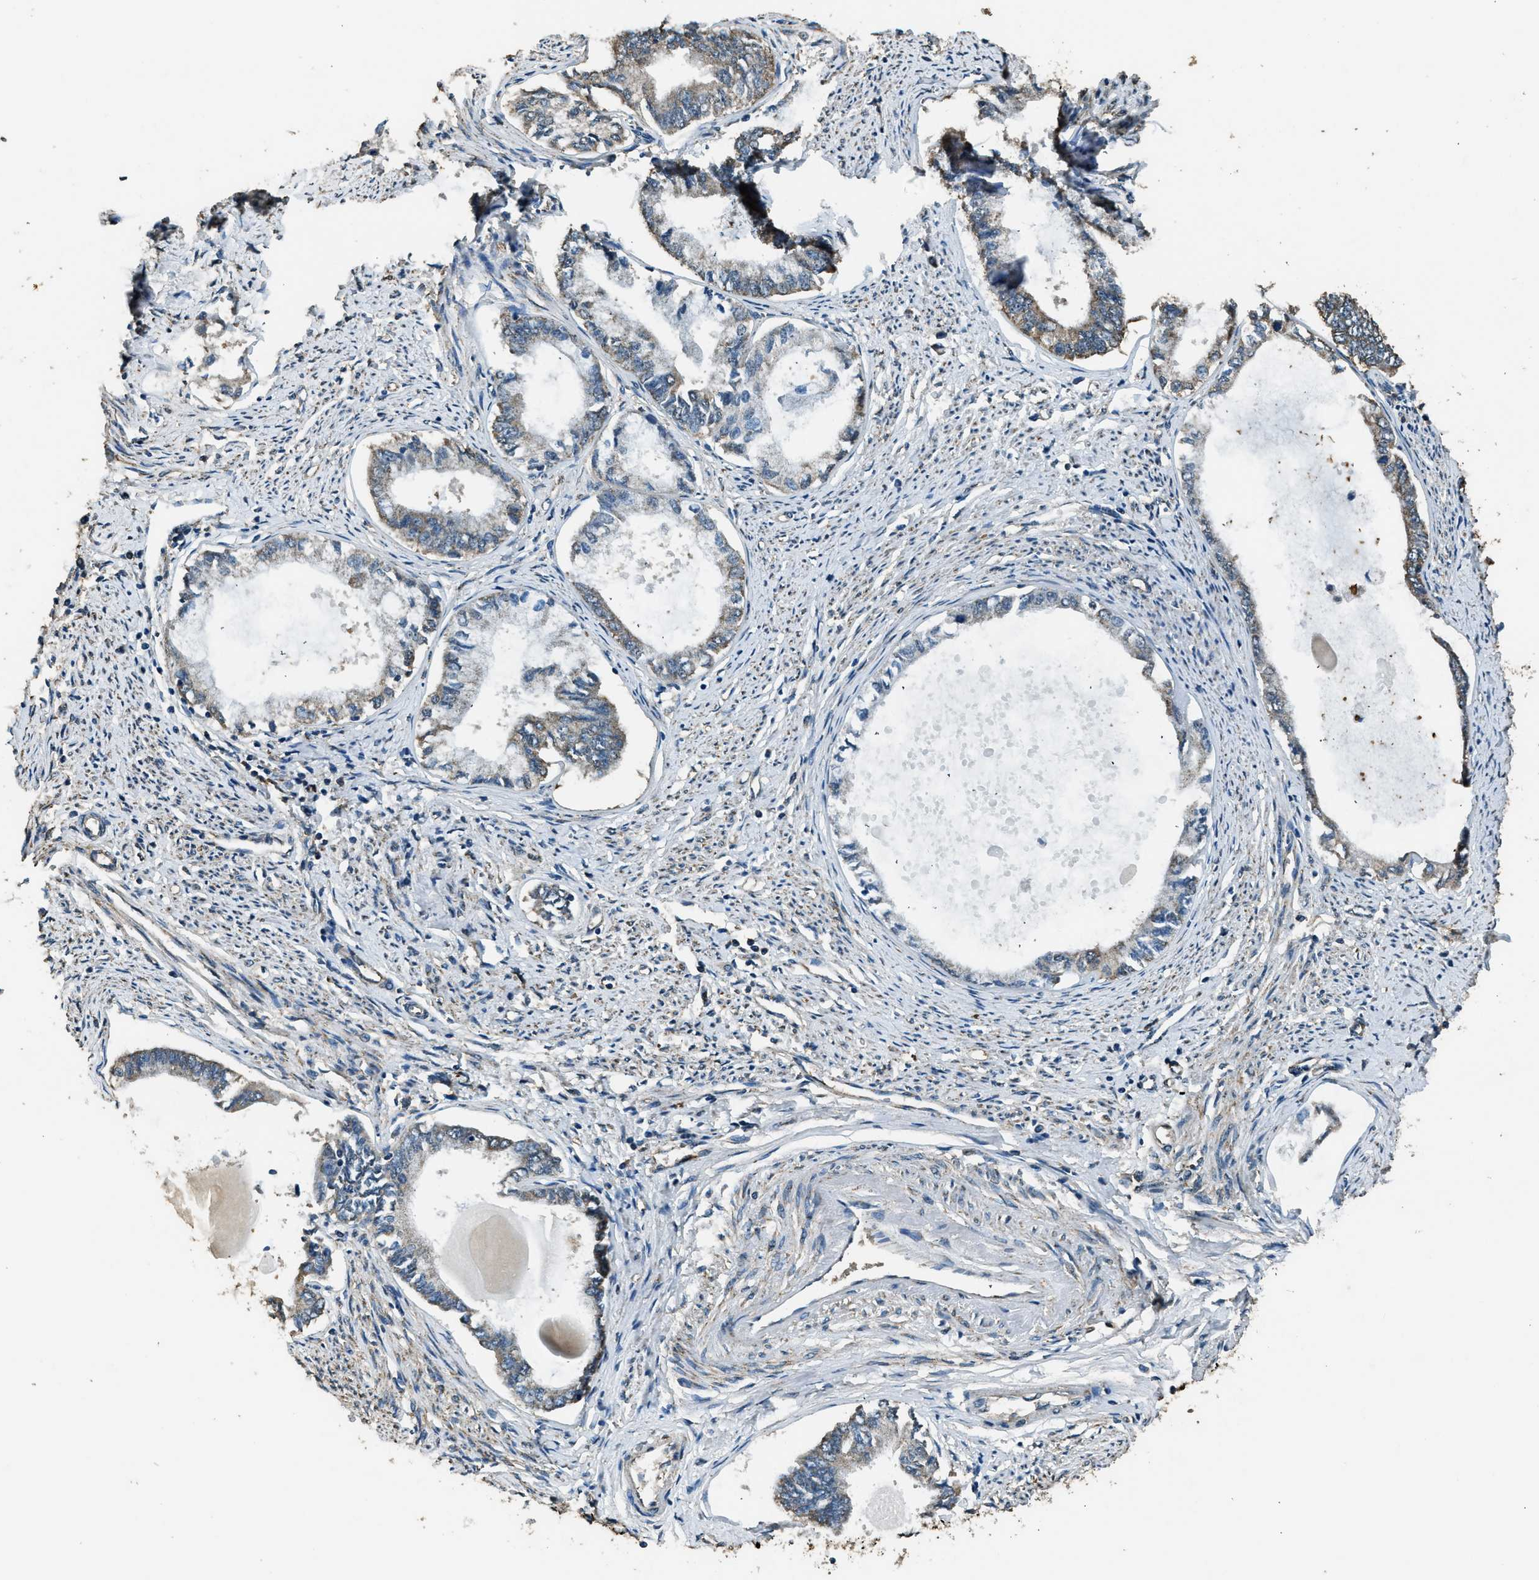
{"staining": {"intensity": "weak", "quantity": "<25%", "location": "cytoplasmic/membranous"}, "tissue": "endometrial cancer", "cell_type": "Tumor cells", "image_type": "cancer", "snomed": [{"axis": "morphology", "description": "Adenocarcinoma, NOS"}, {"axis": "topography", "description": "Endometrium"}], "caption": "Tumor cells are negative for protein expression in human endometrial adenocarcinoma. (DAB (3,3'-diaminobenzidine) immunohistochemistry, high magnification).", "gene": "SALL3", "patient": {"sex": "female", "age": 86}}